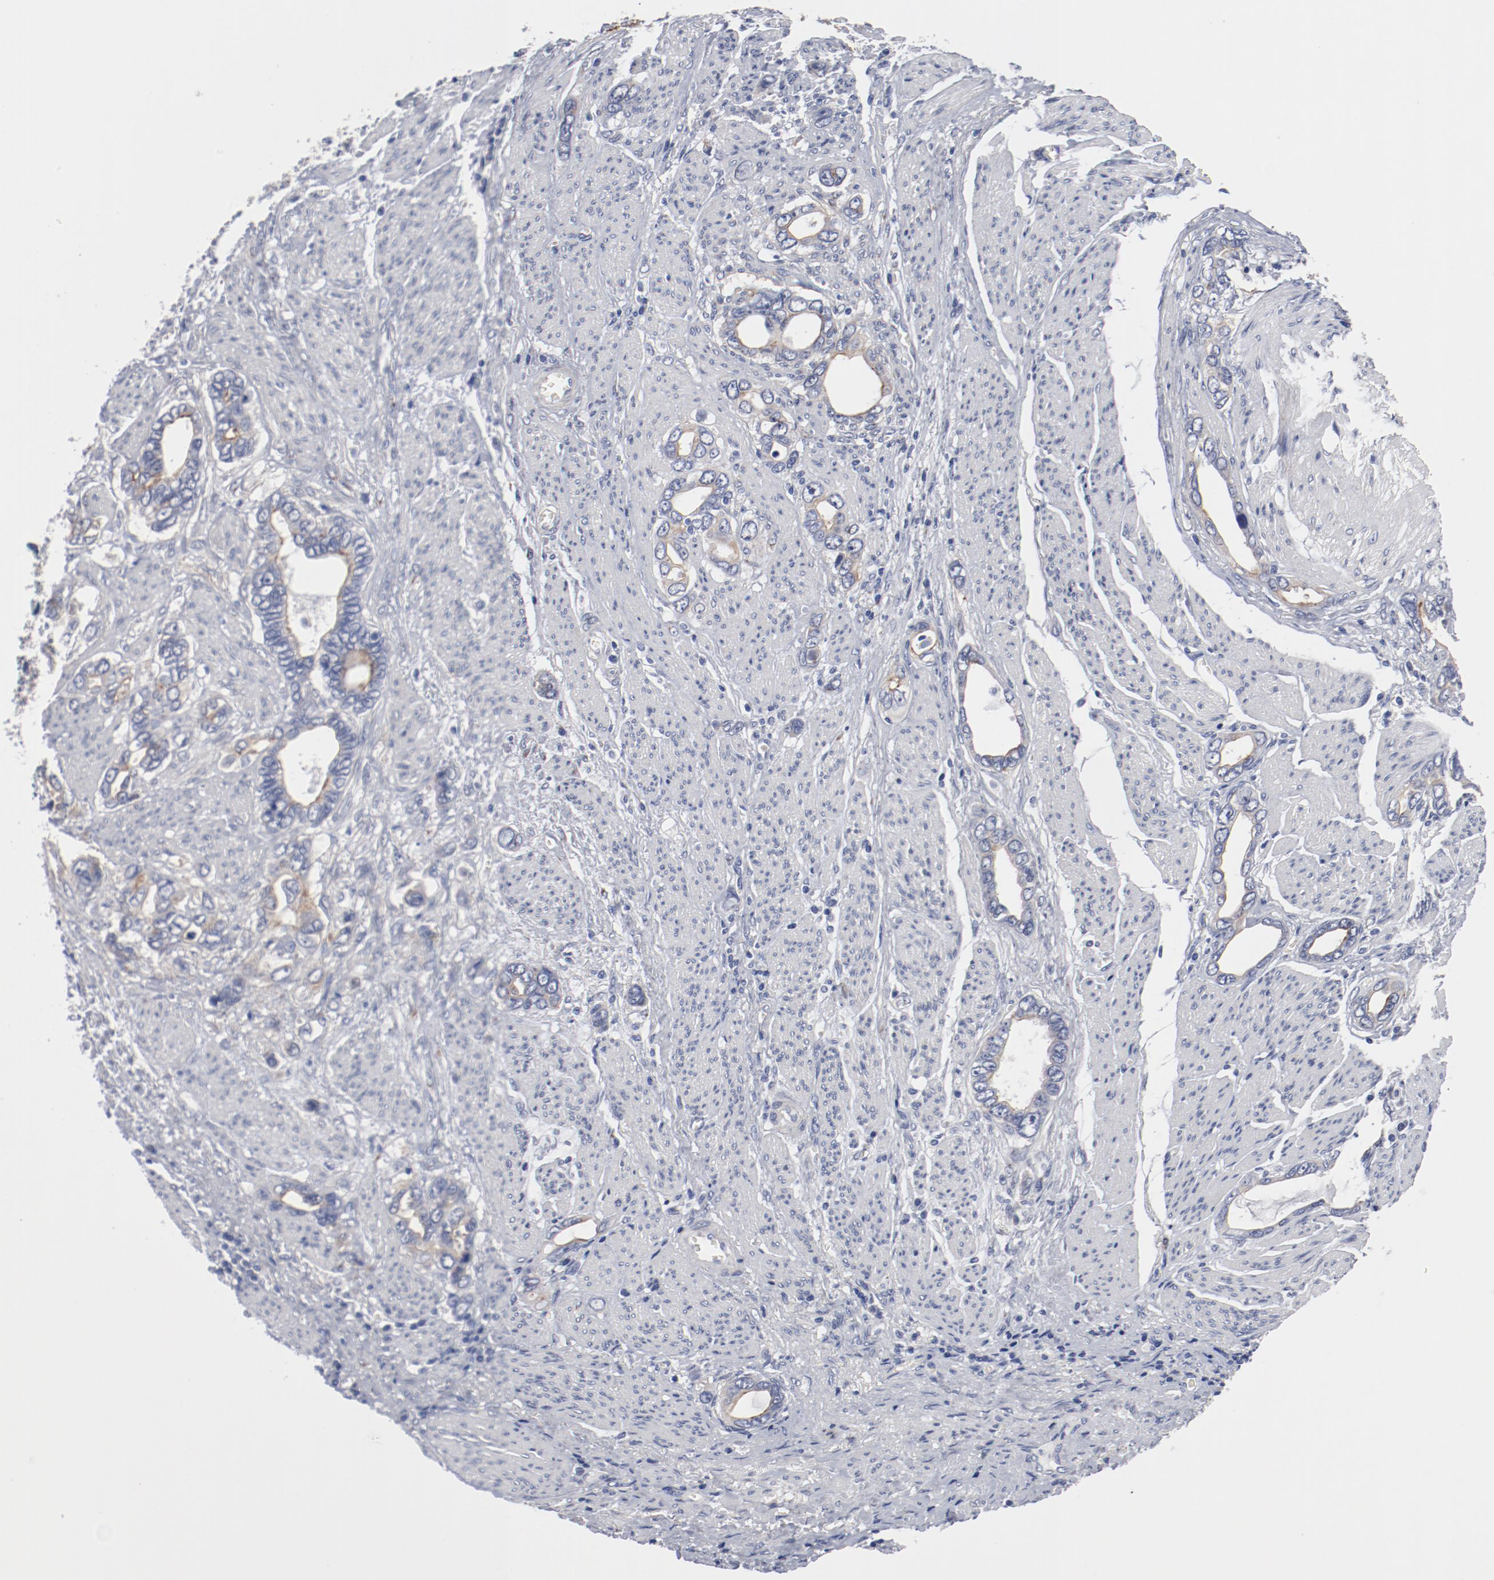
{"staining": {"intensity": "weak", "quantity": "25%-75%", "location": "cytoplasmic/membranous"}, "tissue": "stomach cancer", "cell_type": "Tumor cells", "image_type": "cancer", "snomed": [{"axis": "morphology", "description": "Adenocarcinoma, NOS"}, {"axis": "topography", "description": "Stomach"}], "caption": "There is low levels of weak cytoplasmic/membranous expression in tumor cells of stomach adenocarcinoma, as demonstrated by immunohistochemical staining (brown color).", "gene": "GPR143", "patient": {"sex": "male", "age": 78}}